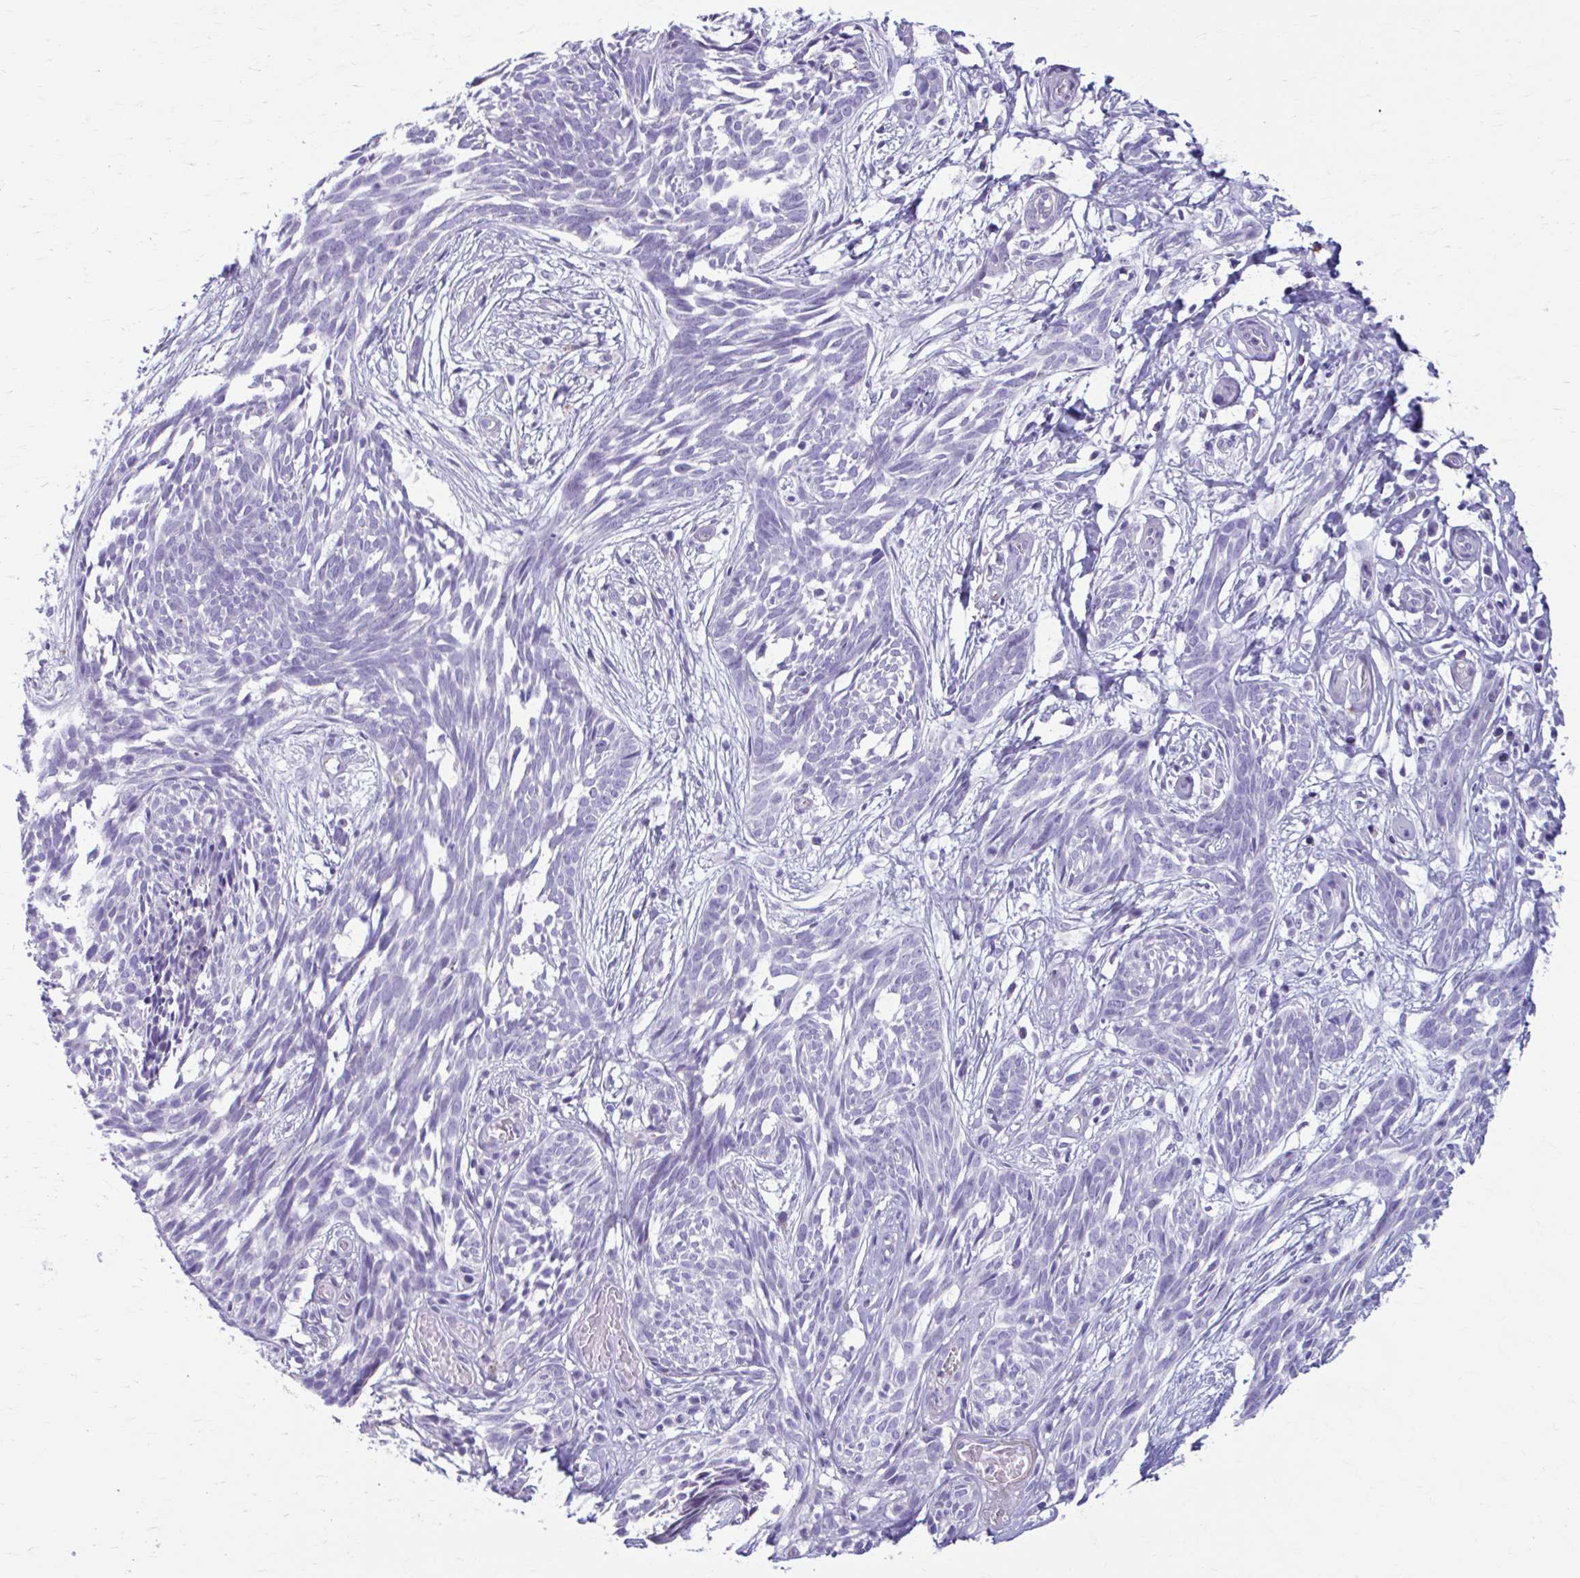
{"staining": {"intensity": "negative", "quantity": "none", "location": "none"}, "tissue": "skin cancer", "cell_type": "Tumor cells", "image_type": "cancer", "snomed": [{"axis": "morphology", "description": "Basal cell carcinoma"}, {"axis": "topography", "description": "Skin"}, {"axis": "topography", "description": "Skin, foot"}], "caption": "Immunohistochemistry (IHC) image of human basal cell carcinoma (skin) stained for a protein (brown), which shows no positivity in tumor cells.", "gene": "C12orf71", "patient": {"sex": "female", "age": 86}}